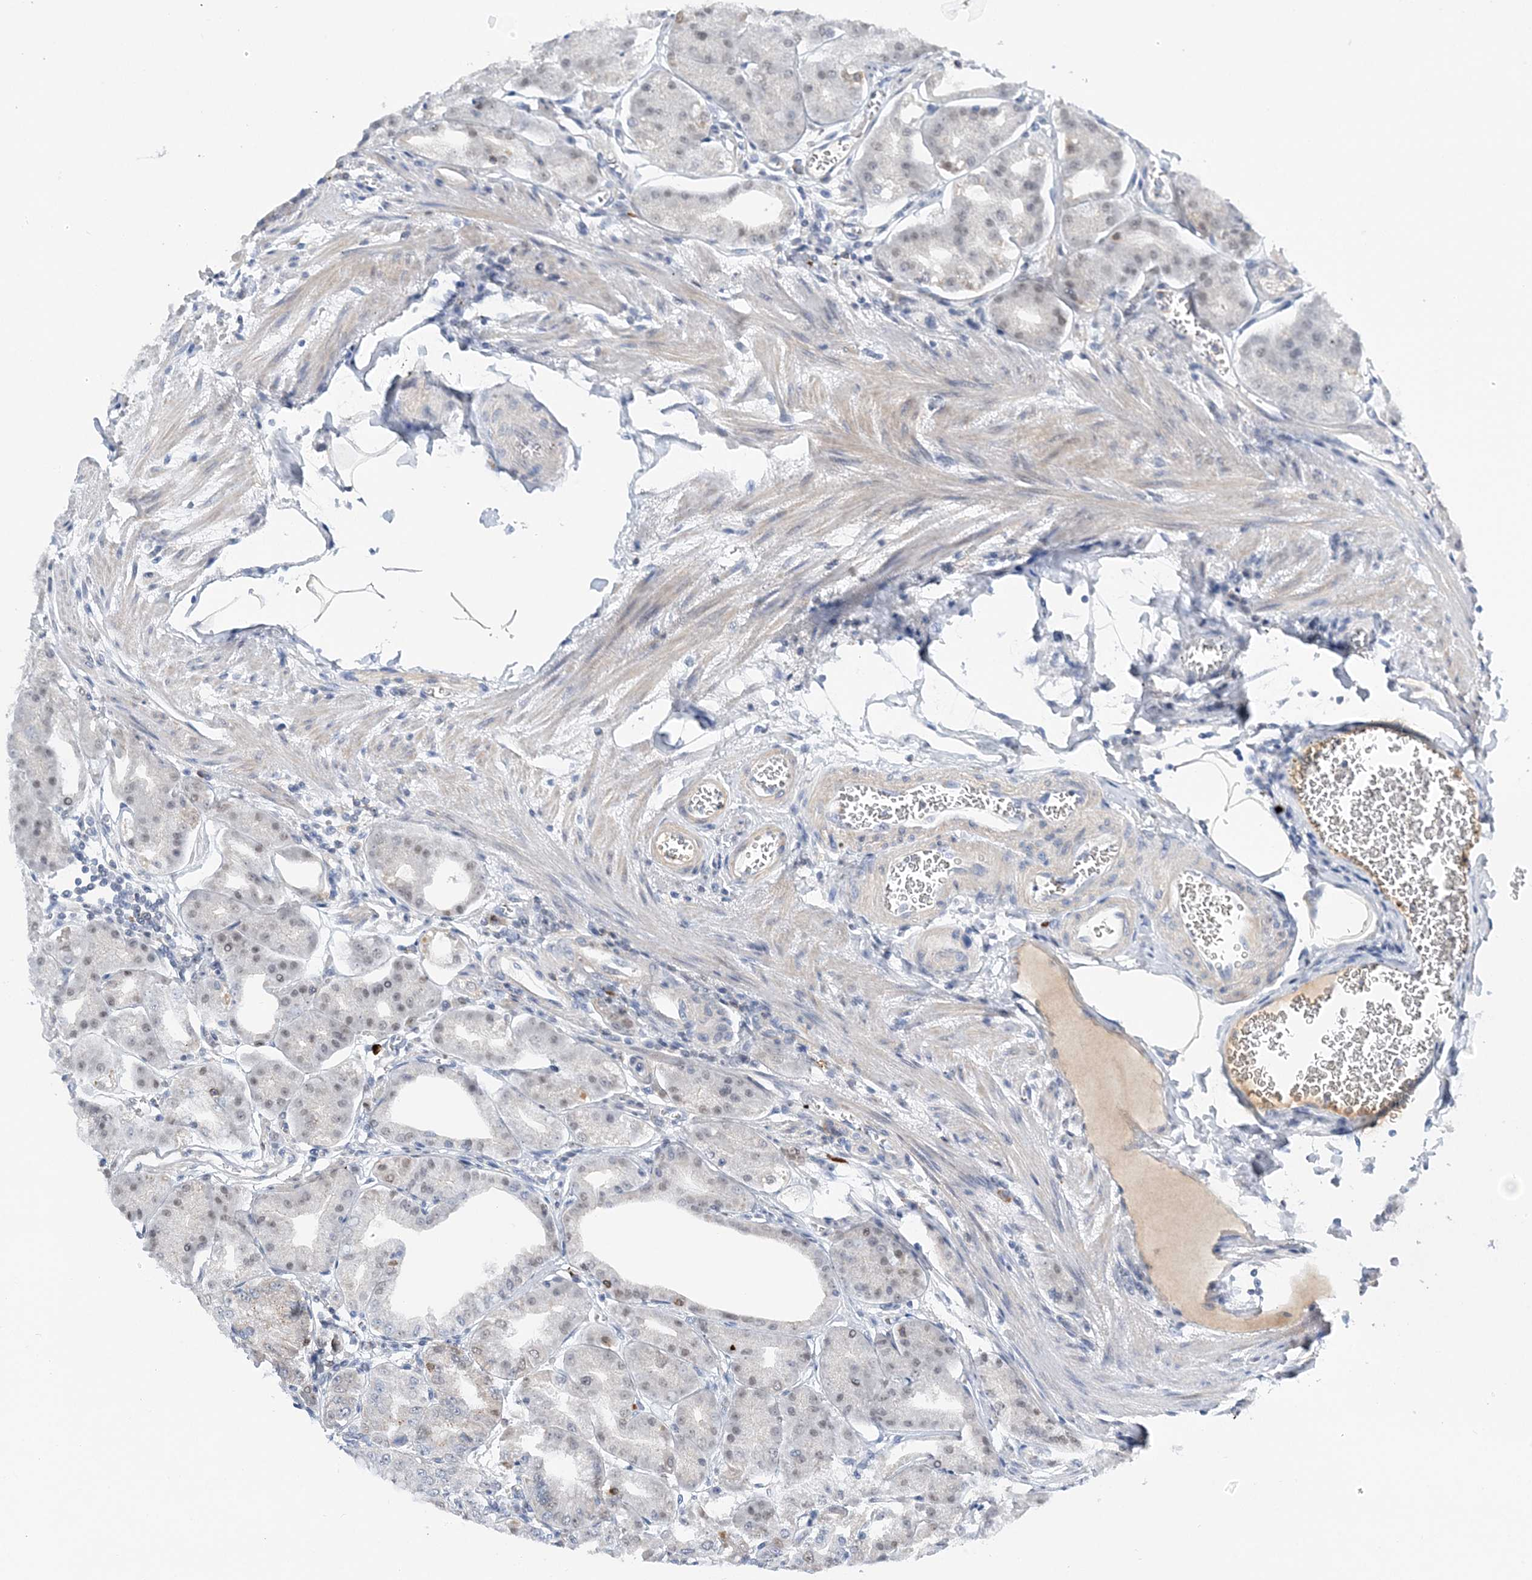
{"staining": {"intensity": "moderate", "quantity": "<25%", "location": "nuclear"}, "tissue": "stomach", "cell_type": "Glandular cells", "image_type": "normal", "snomed": [{"axis": "morphology", "description": "Normal tissue, NOS"}, {"axis": "topography", "description": "Stomach, lower"}], "caption": "A micrograph of human stomach stained for a protein displays moderate nuclear brown staining in glandular cells. (IHC, brightfield microscopy, high magnification).", "gene": "PRMT9", "patient": {"sex": "male", "age": 71}}